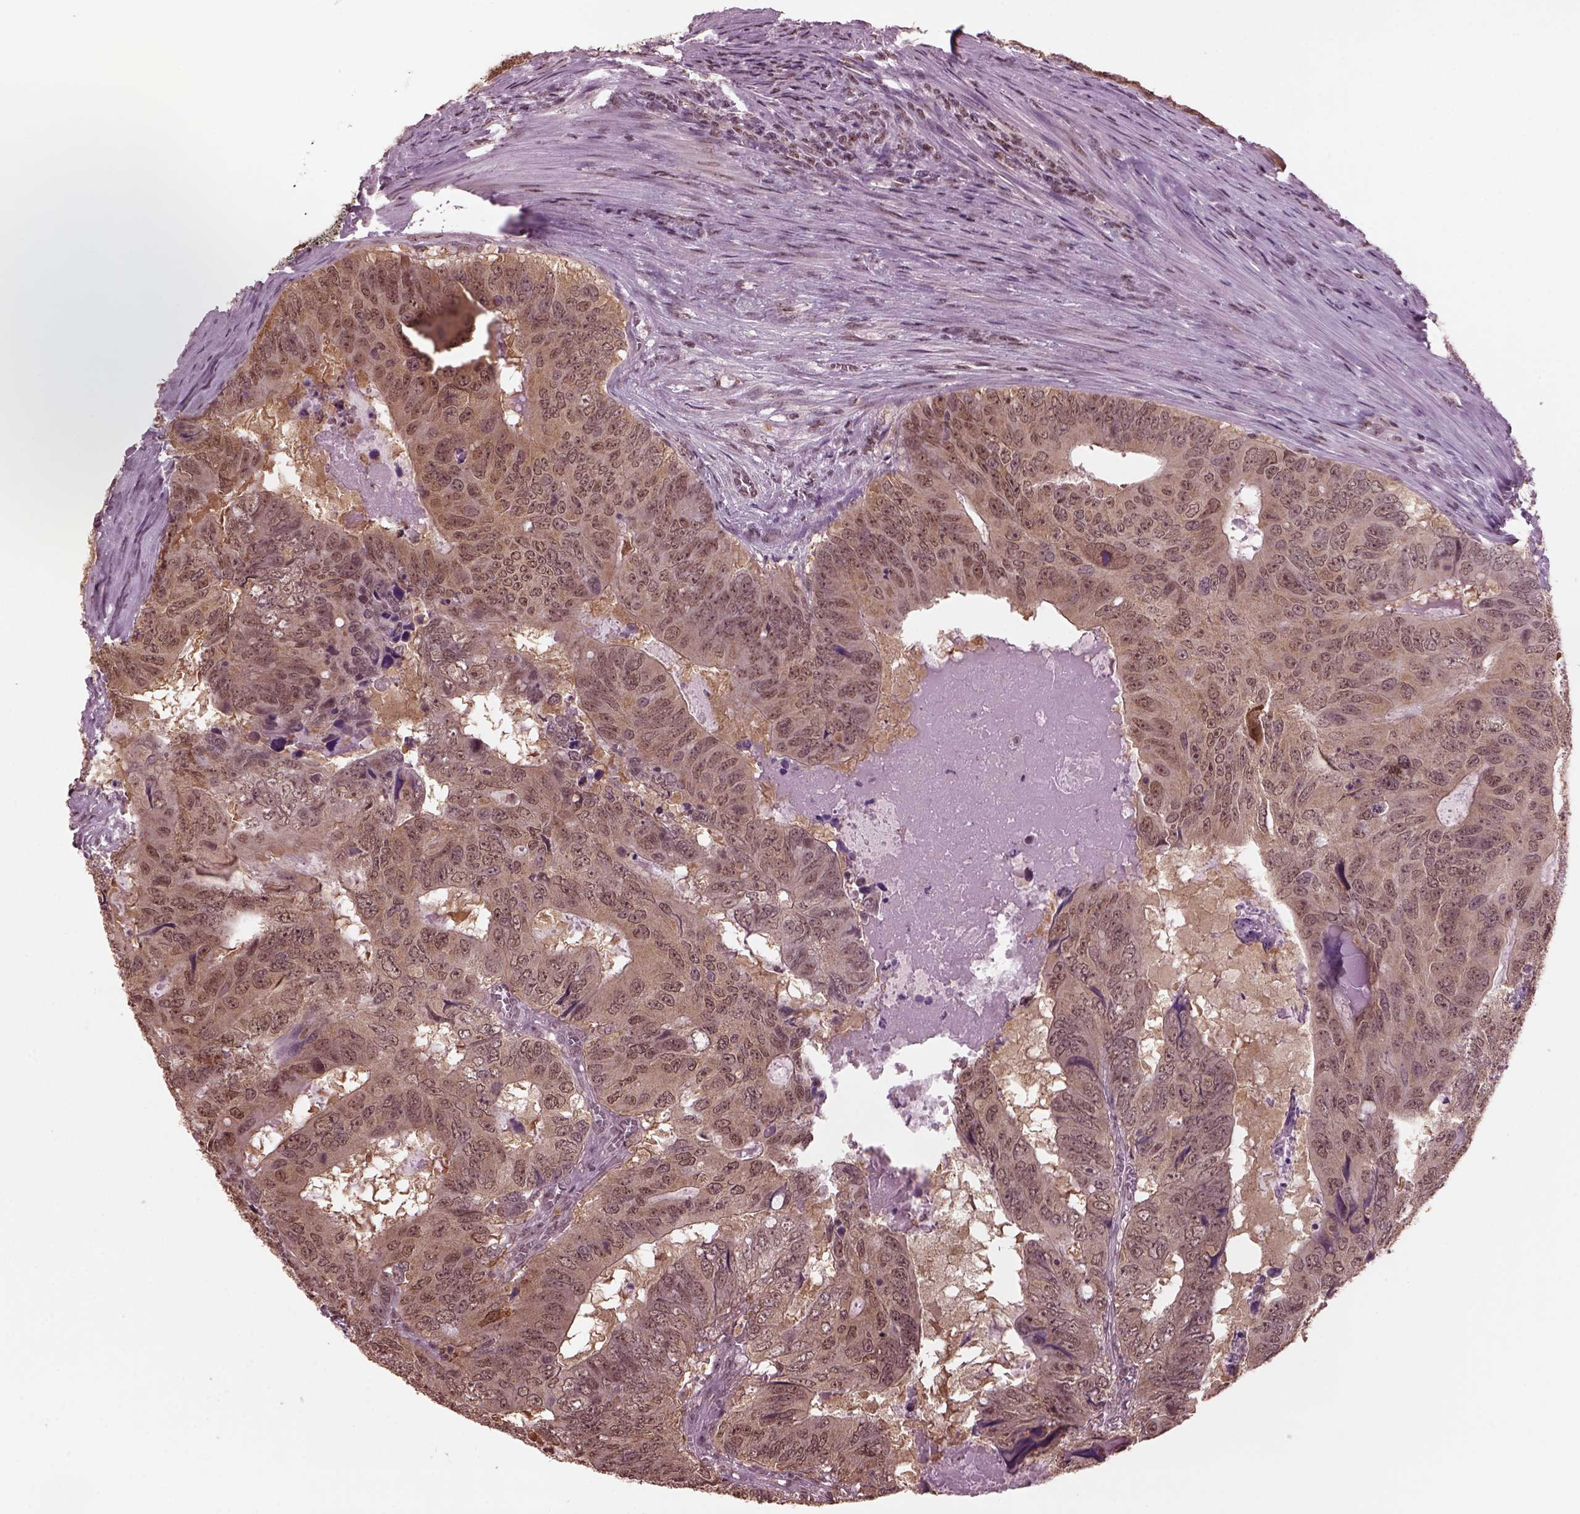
{"staining": {"intensity": "weak", "quantity": ">75%", "location": "cytoplasmic/membranous"}, "tissue": "colorectal cancer", "cell_type": "Tumor cells", "image_type": "cancer", "snomed": [{"axis": "morphology", "description": "Adenocarcinoma, NOS"}, {"axis": "topography", "description": "Colon"}], "caption": "An IHC image of tumor tissue is shown. Protein staining in brown shows weak cytoplasmic/membranous positivity in colorectal cancer (adenocarcinoma) within tumor cells.", "gene": "RUVBL2", "patient": {"sex": "male", "age": 79}}